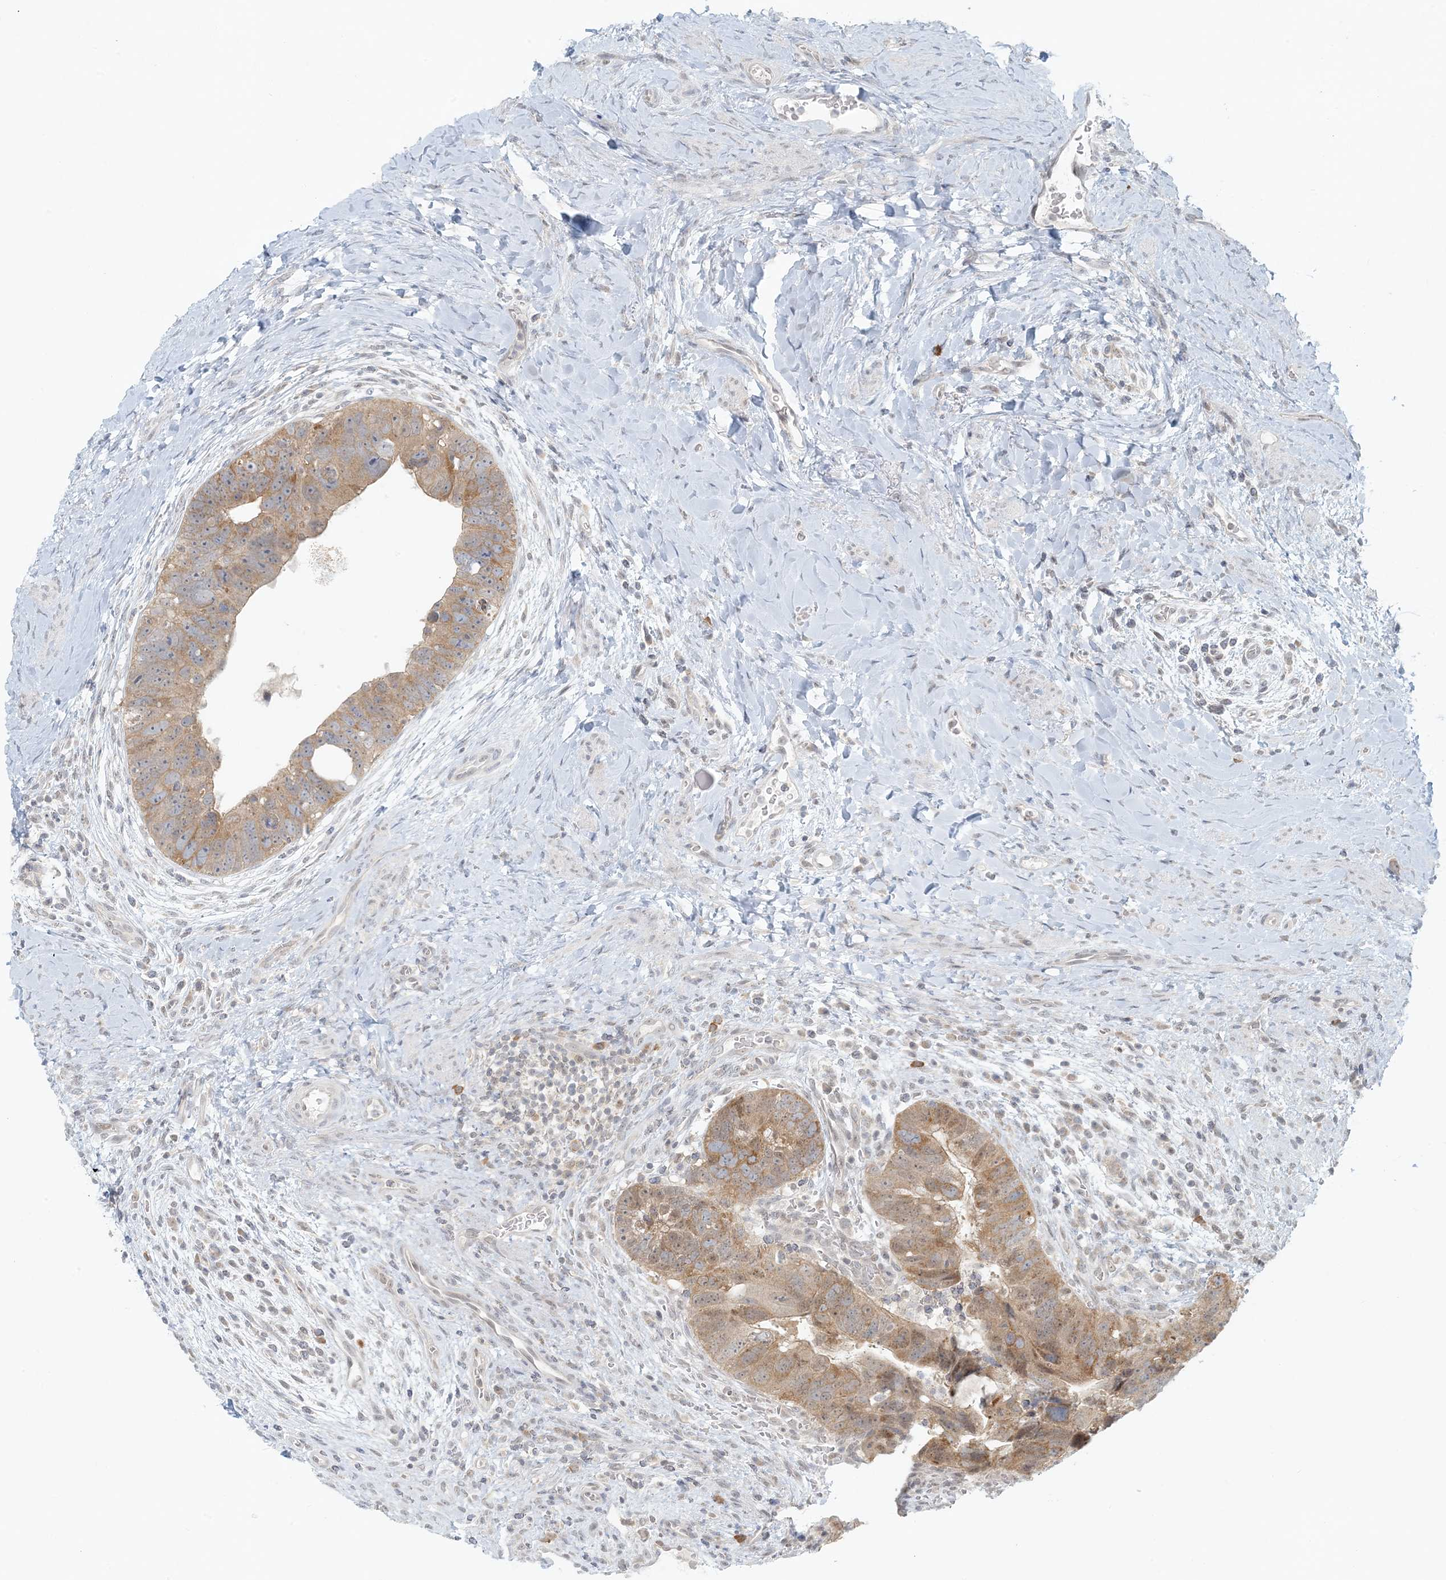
{"staining": {"intensity": "moderate", "quantity": ">75%", "location": "cytoplasmic/membranous"}, "tissue": "colorectal cancer", "cell_type": "Tumor cells", "image_type": "cancer", "snomed": [{"axis": "morphology", "description": "Adenocarcinoma, NOS"}, {"axis": "topography", "description": "Rectum"}], "caption": "Colorectal adenocarcinoma stained with a protein marker exhibits moderate staining in tumor cells.", "gene": "OBI1", "patient": {"sex": "male", "age": 59}}